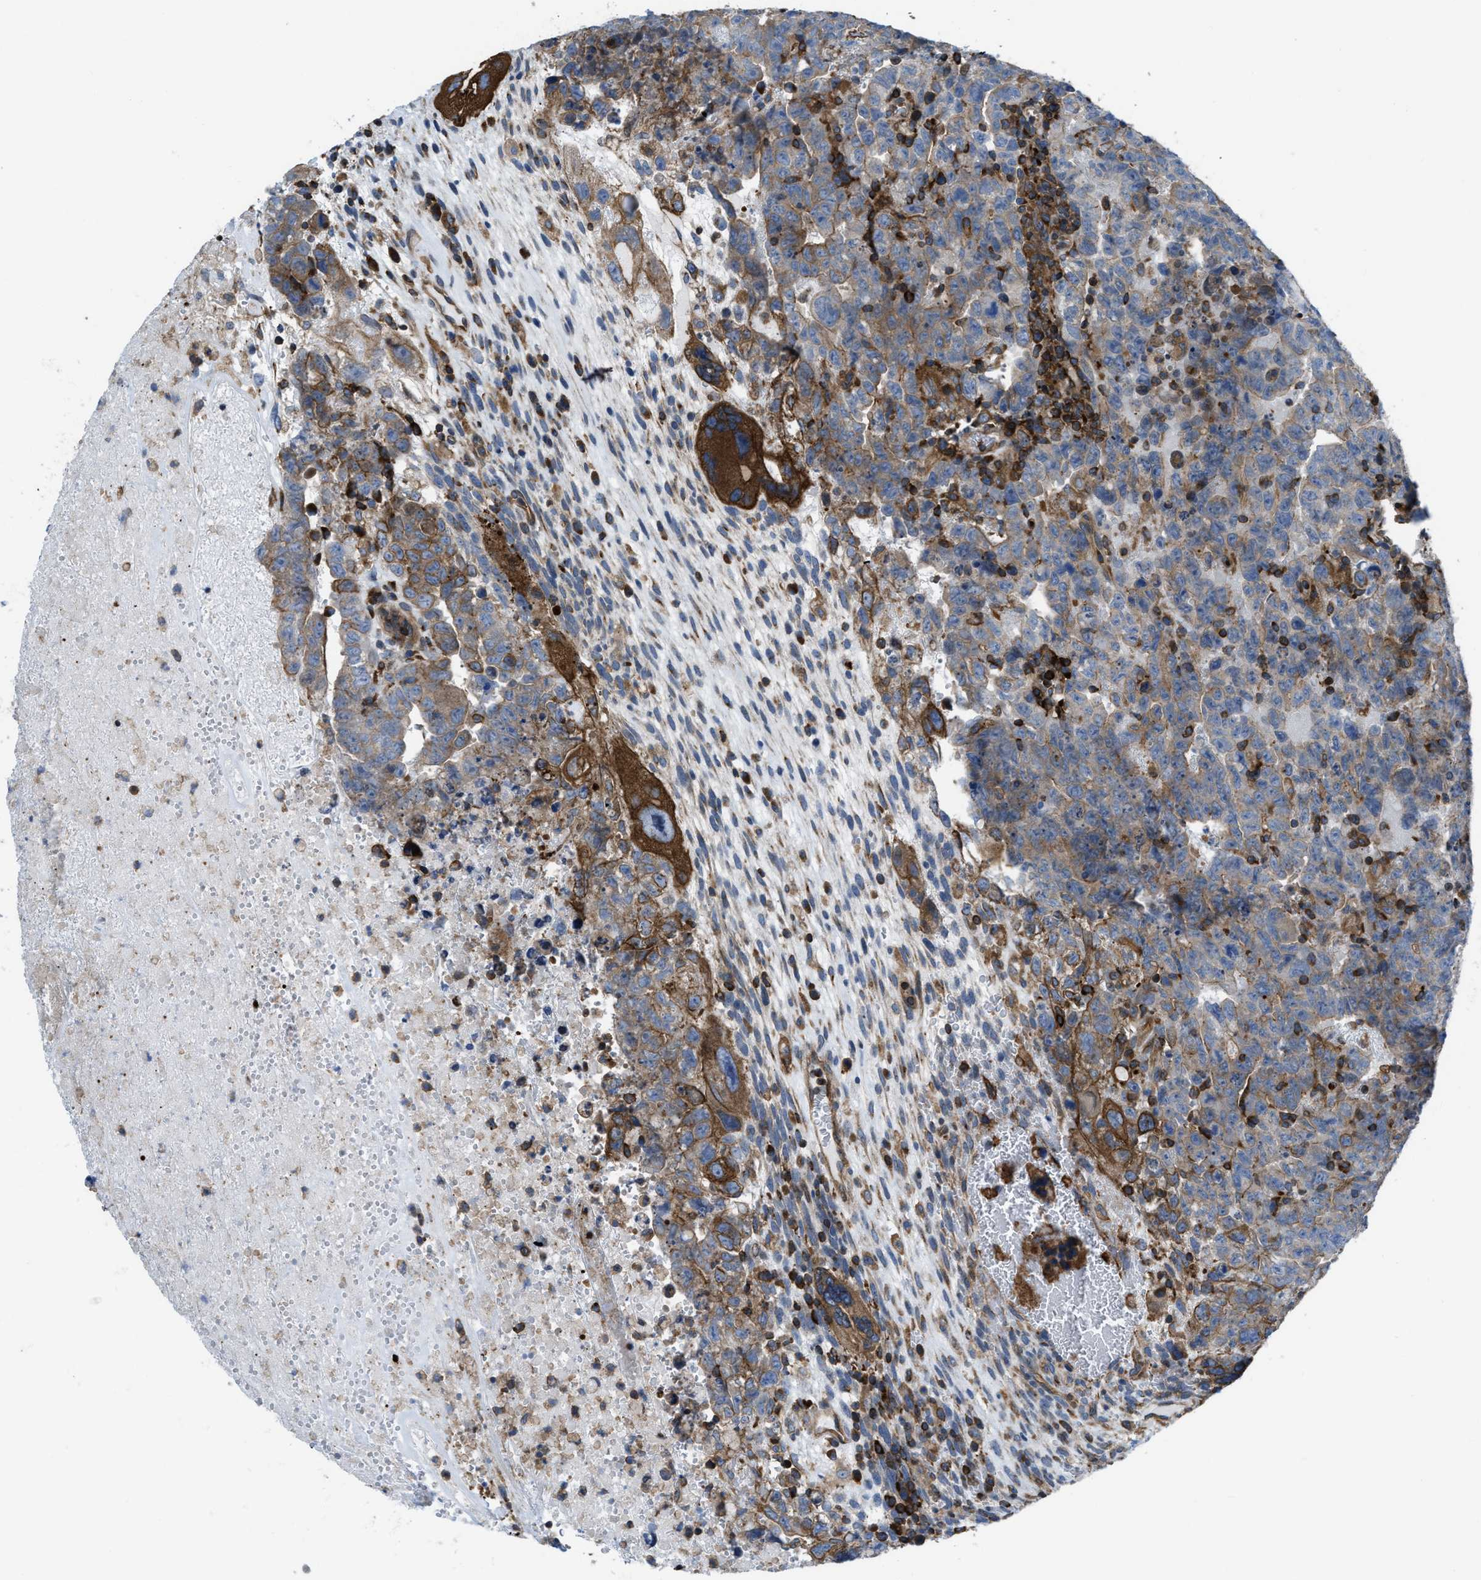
{"staining": {"intensity": "strong", "quantity": "<25%", "location": "cytoplasmic/membranous"}, "tissue": "testis cancer", "cell_type": "Tumor cells", "image_type": "cancer", "snomed": [{"axis": "morphology", "description": "Carcinoma, Embryonal, NOS"}, {"axis": "topography", "description": "Testis"}], "caption": "Immunohistochemistry (IHC) photomicrograph of embryonal carcinoma (testis) stained for a protein (brown), which demonstrates medium levels of strong cytoplasmic/membranous staining in approximately <25% of tumor cells.", "gene": "MYO18A", "patient": {"sex": "male", "age": 28}}